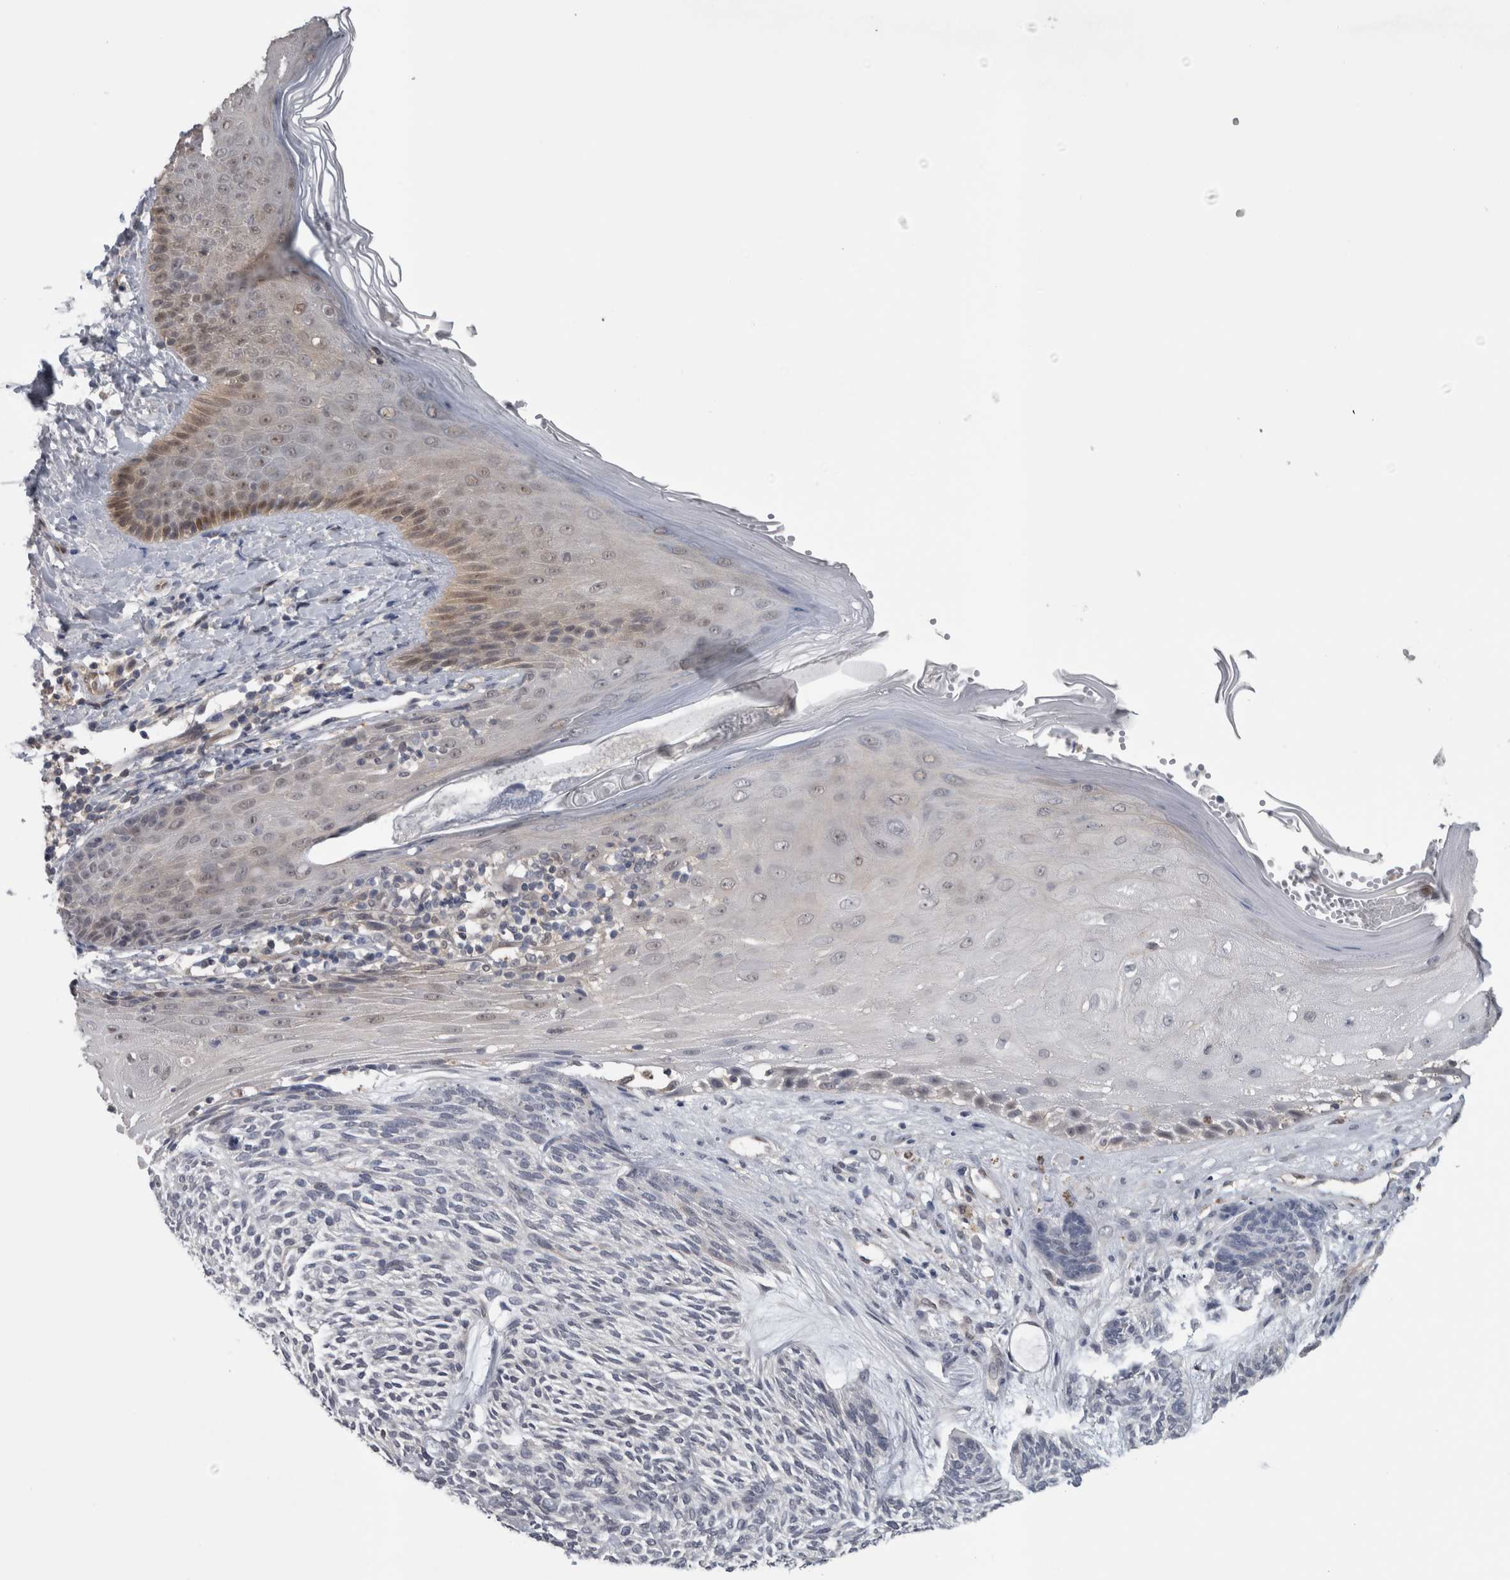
{"staining": {"intensity": "negative", "quantity": "none", "location": "none"}, "tissue": "skin cancer", "cell_type": "Tumor cells", "image_type": "cancer", "snomed": [{"axis": "morphology", "description": "Basal cell carcinoma"}, {"axis": "topography", "description": "Skin"}], "caption": "IHC of human skin cancer (basal cell carcinoma) shows no expression in tumor cells.", "gene": "NAPRT", "patient": {"sex": "male", "age": 55}}